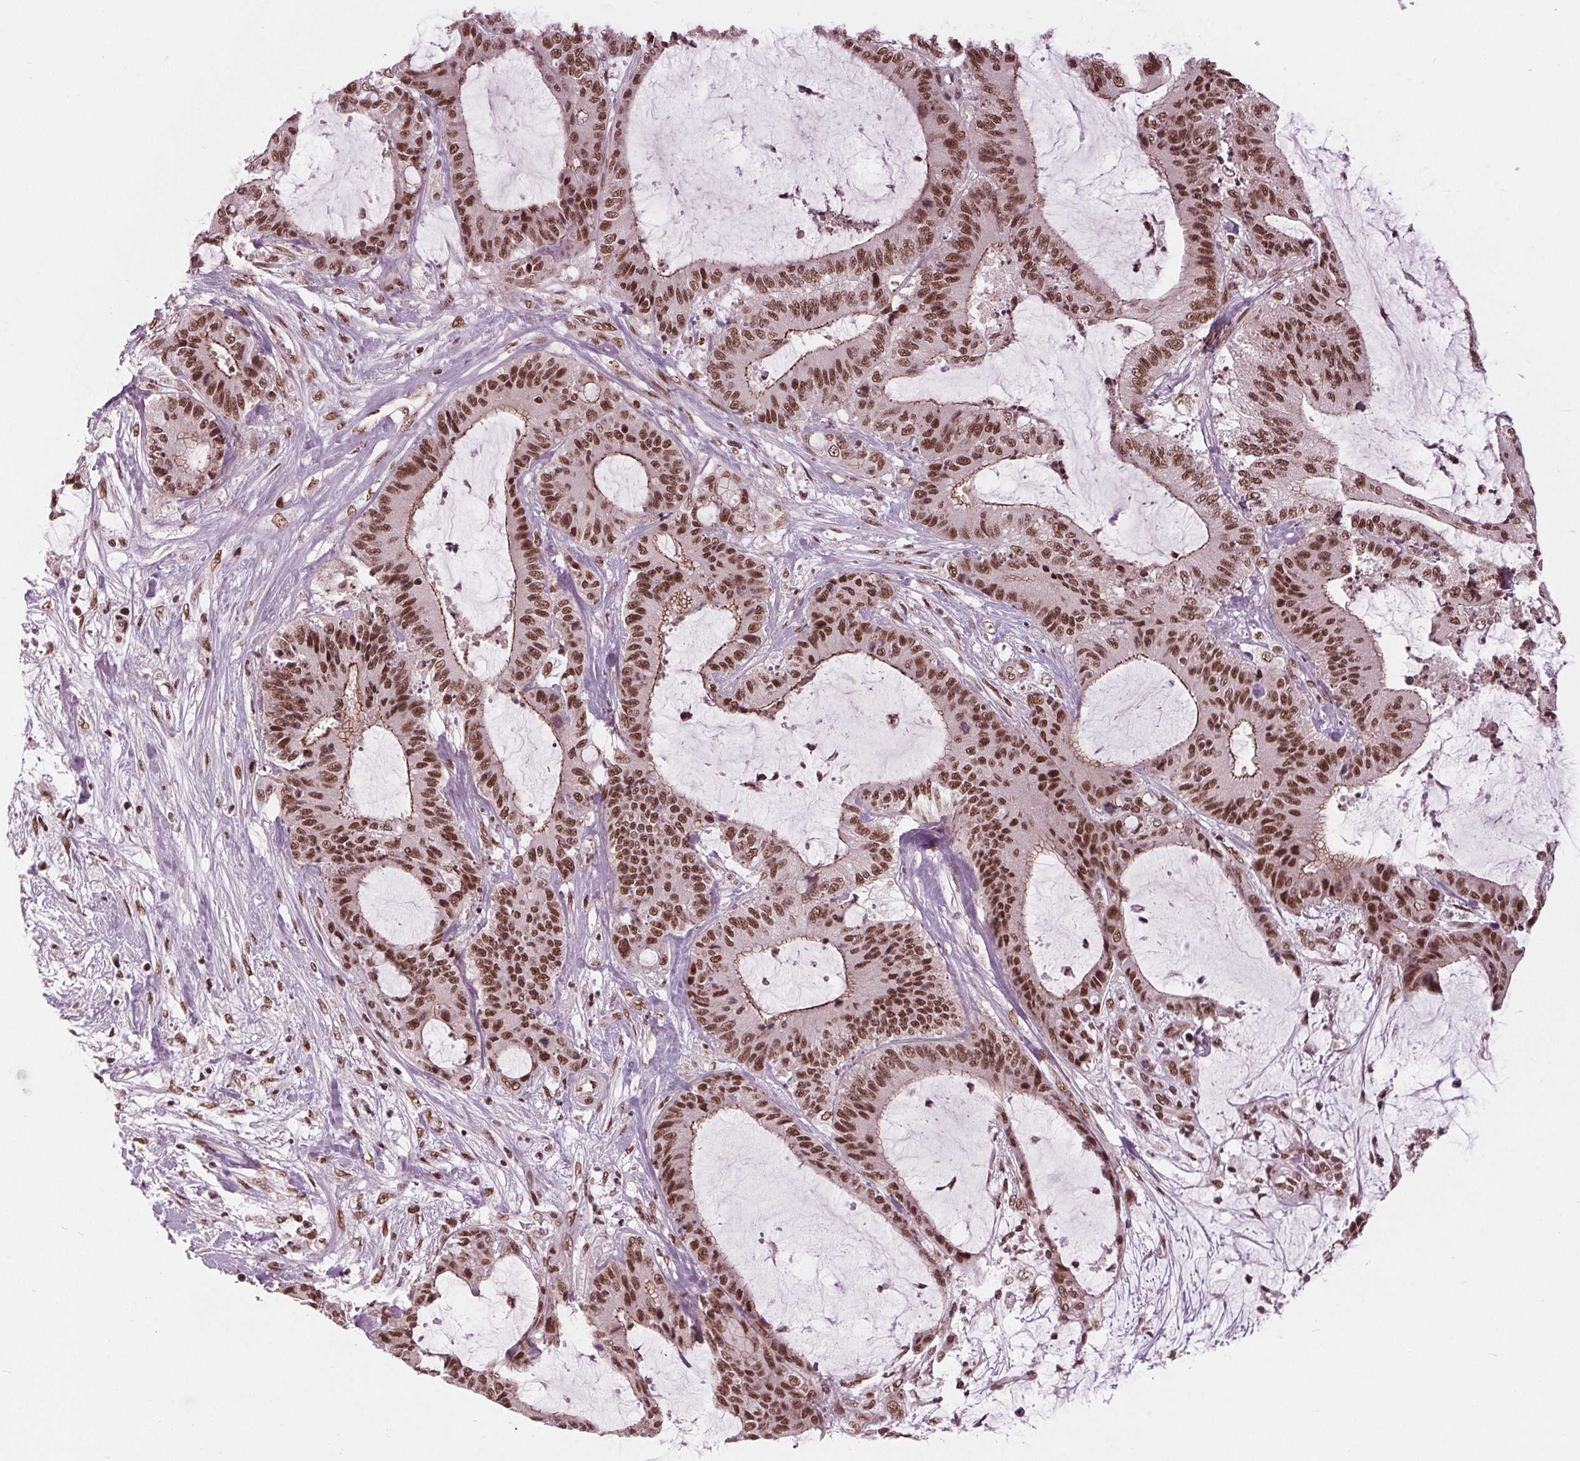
{"staining": {"intensity": "moderate", "quantity": ">75%", "location": "cytoplasmic/membranous,nuclear"}, "tissue": "liver cancer", "cell_type": "Tumor cells", "image_type": "cancer", "snomed": [{"axis": "morphology", "description": "Cholangiocarcinoma"}, {"axis": "topography", "description": "Liver"}], "caption": "A micrograph of cholangiocarcinoma (liver) stained for a protein exhibits moderate cytoplasmic/membranous and nuclear brown staining in tumor cells.", "gene": "LSM2", "patient": {"sex": "female", "age": 73}}